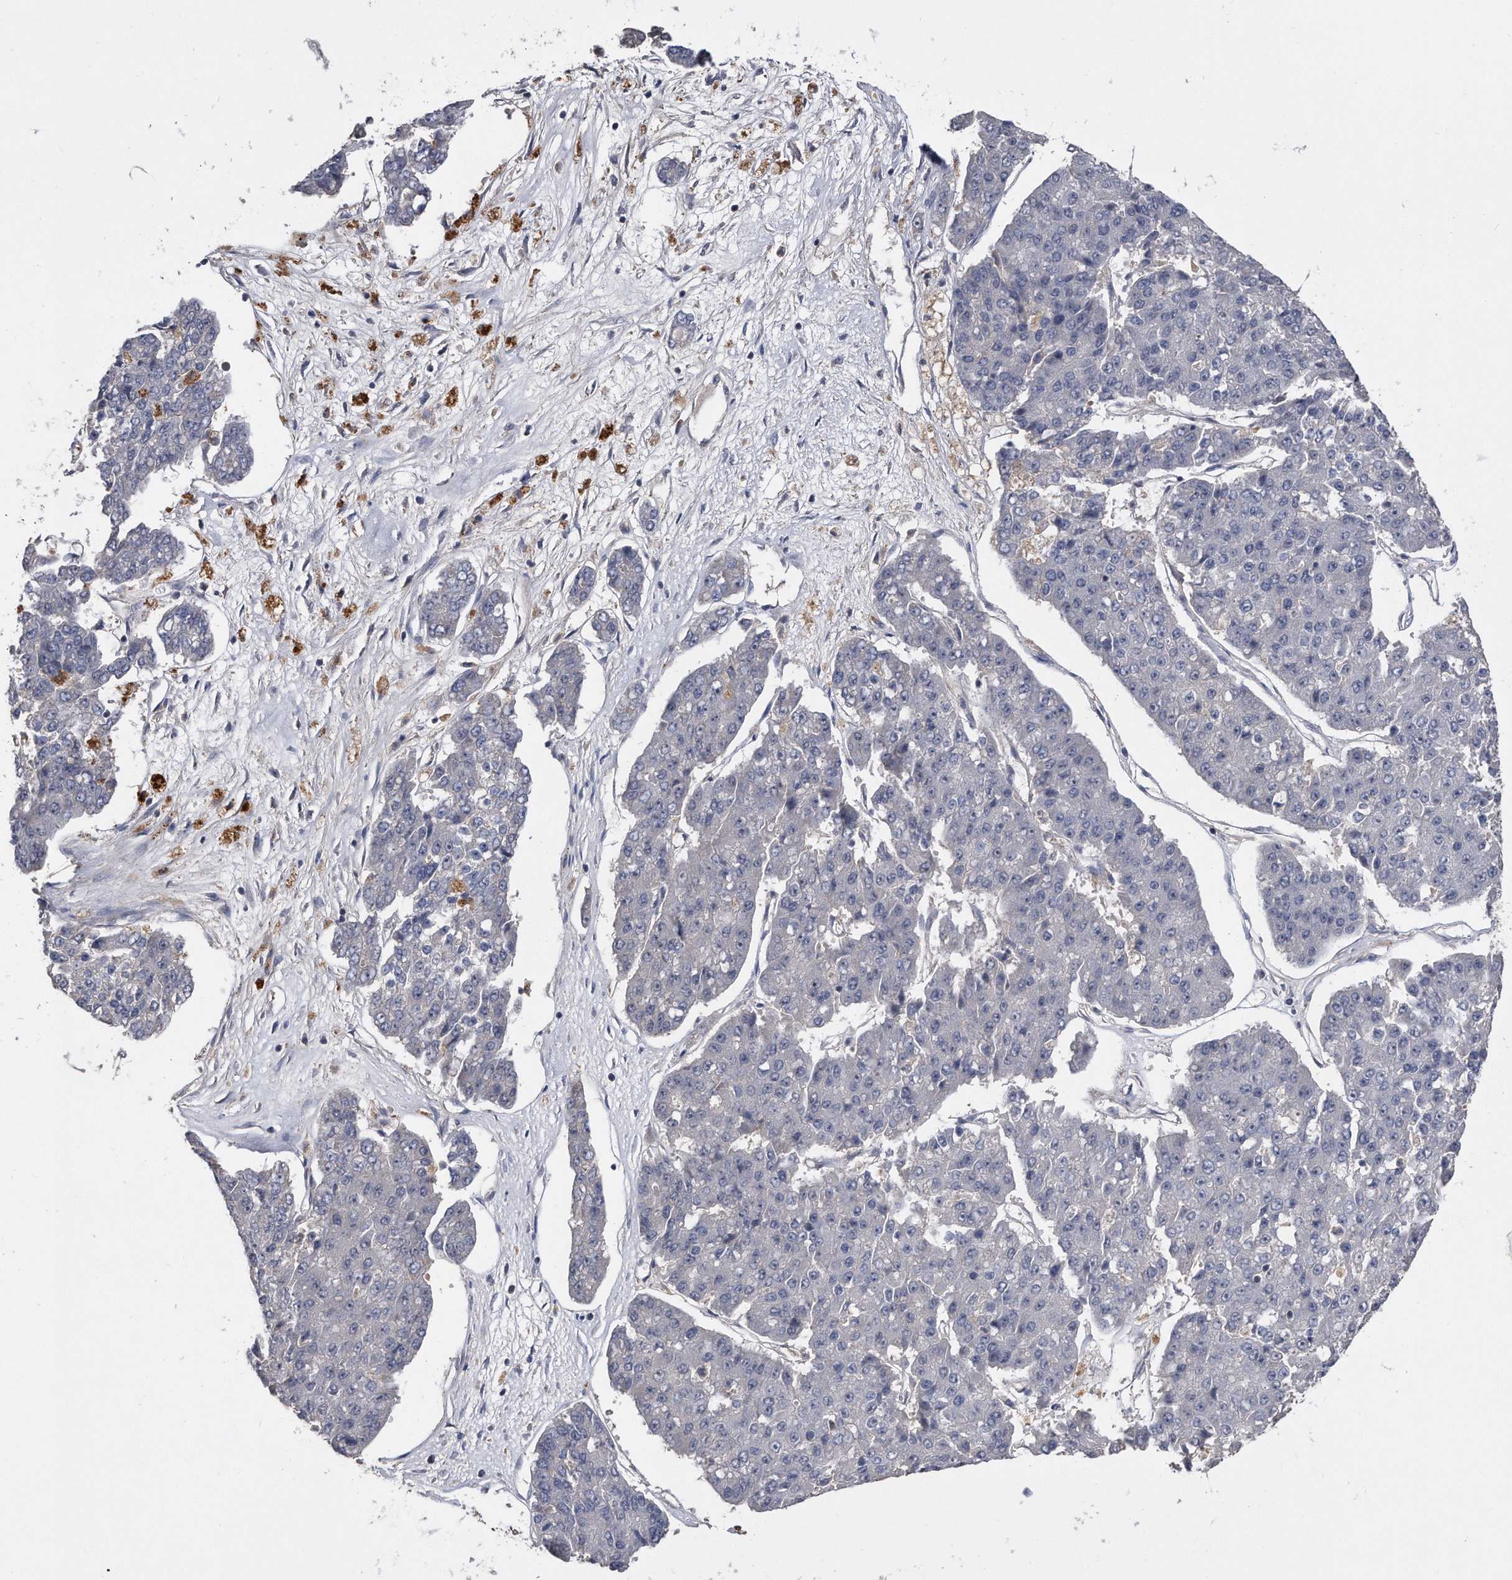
{"staining": {"intensity": "negative", "quantity": "none", "location": "none"}, "tissue": "pancreatic cancer", "cell_type": "Tumor cells", "image_type": "cancer", "snomed": [{"axis": "morphology", "description": "Adenocarcinoma, NOS"}, {"axis": "topography", "description": "Pancreas"}], "caption": "Protein analysis of pancreatic cancer (adenocarcinoma) demonstrates no significant expression in tumor cells. (Brightfield microscopy of DAB (3,3'-diaminobenzidine) immunohistochemistry at high magnification).", "gene": "KCND3", "patient": {"sex": "male", "age": 50}}